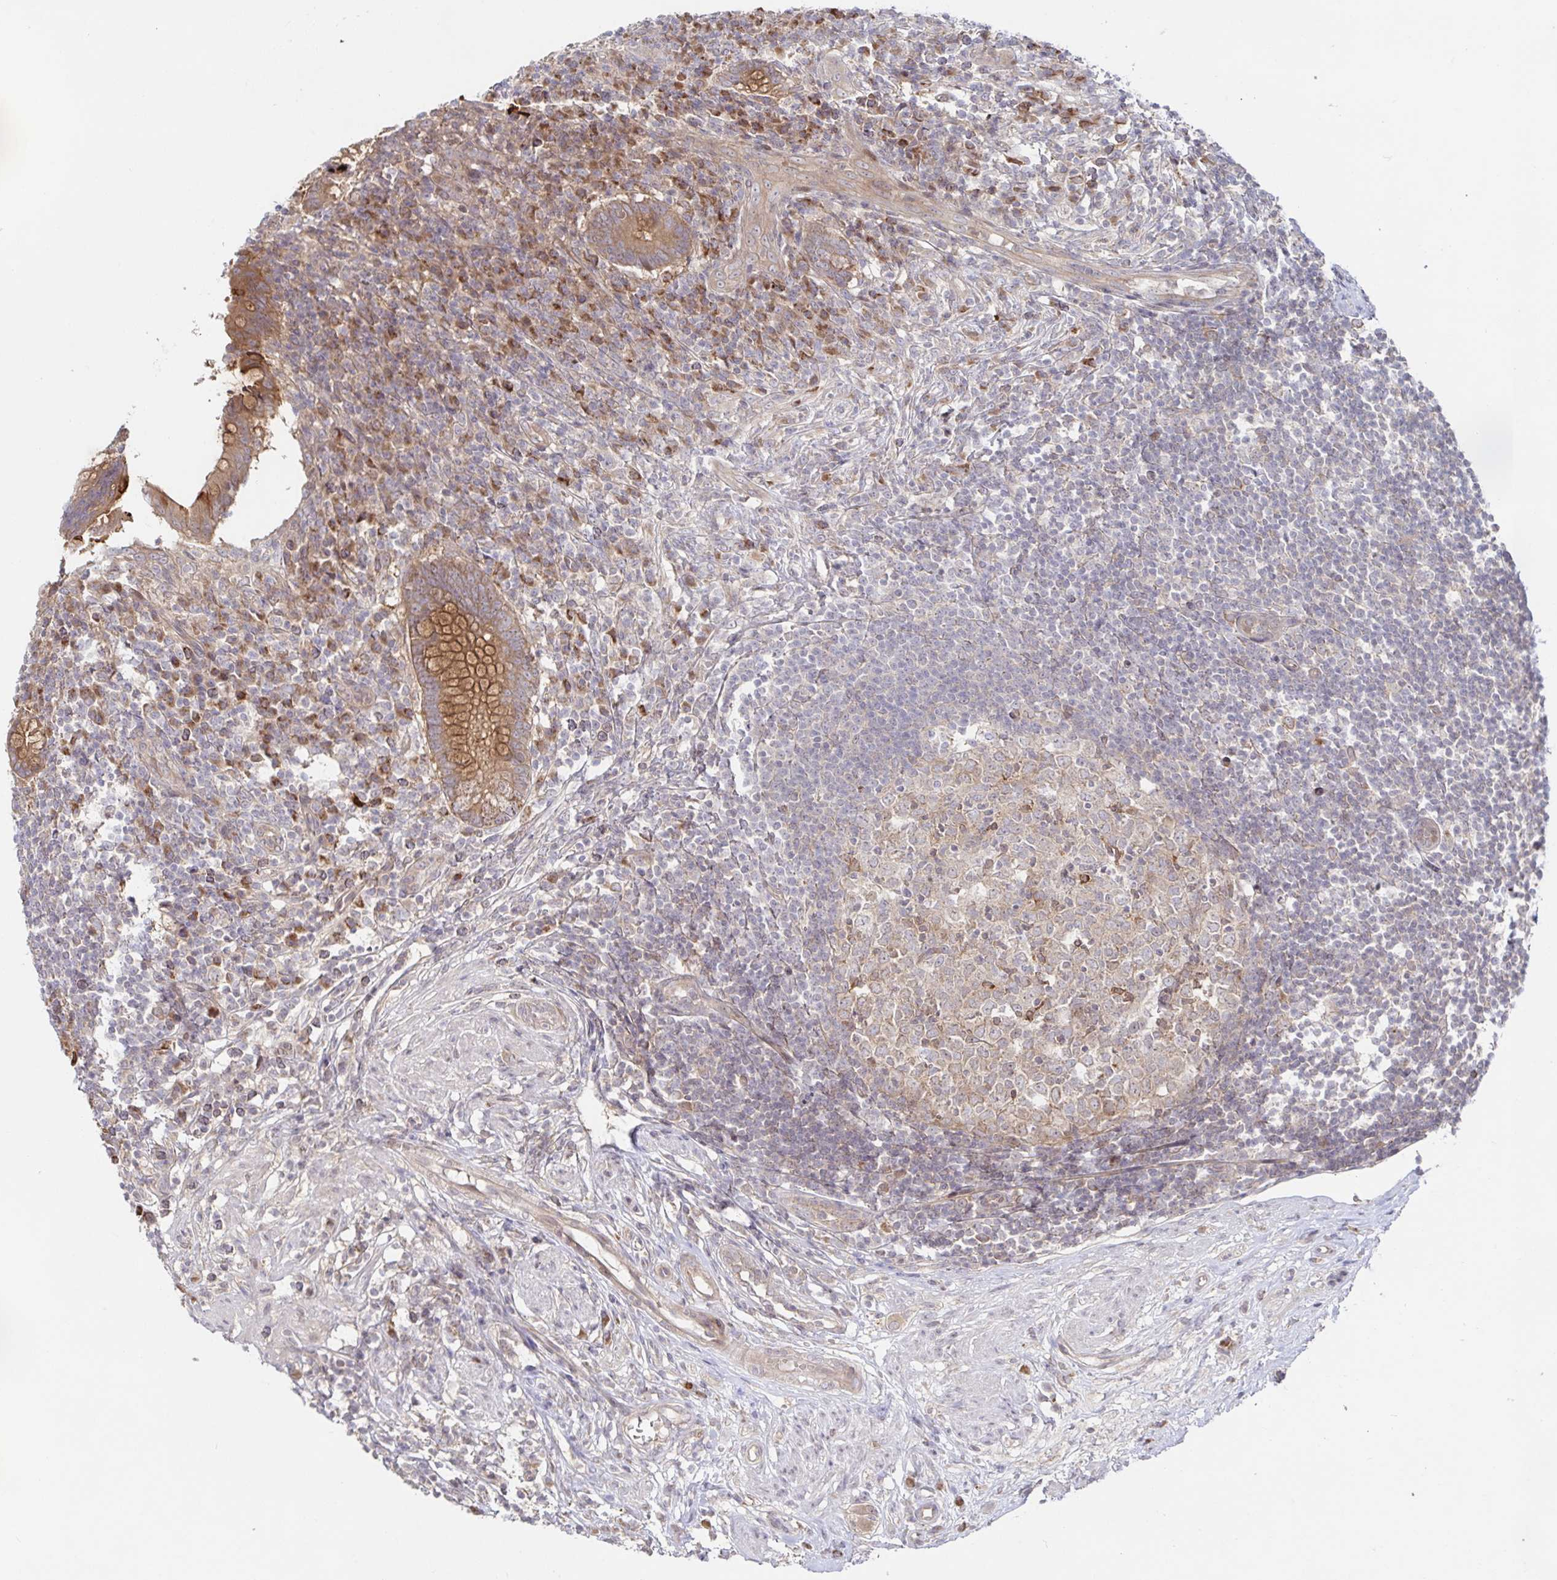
{"staining": {"intensity": "moderate", "quantity": ">75%", "location": "cytoplasmic/membranous"}, "tissue": "appendix", "cell_type": "Glandular cells", "image_type": "normal", "snomed": [{"axis": "morphology", "description": "Normal tissue, NOS"}, {"axis": "topography", "description": "Appendix"}], "caption": "High-power microscopy captured an IHC photomicrograph of normal appendix, revealing moderate cytoplasmic/membranous positivity in about >75% of glandular cells.", "gene": "AACS", "patient": {"sex": "female", "age": 56}}